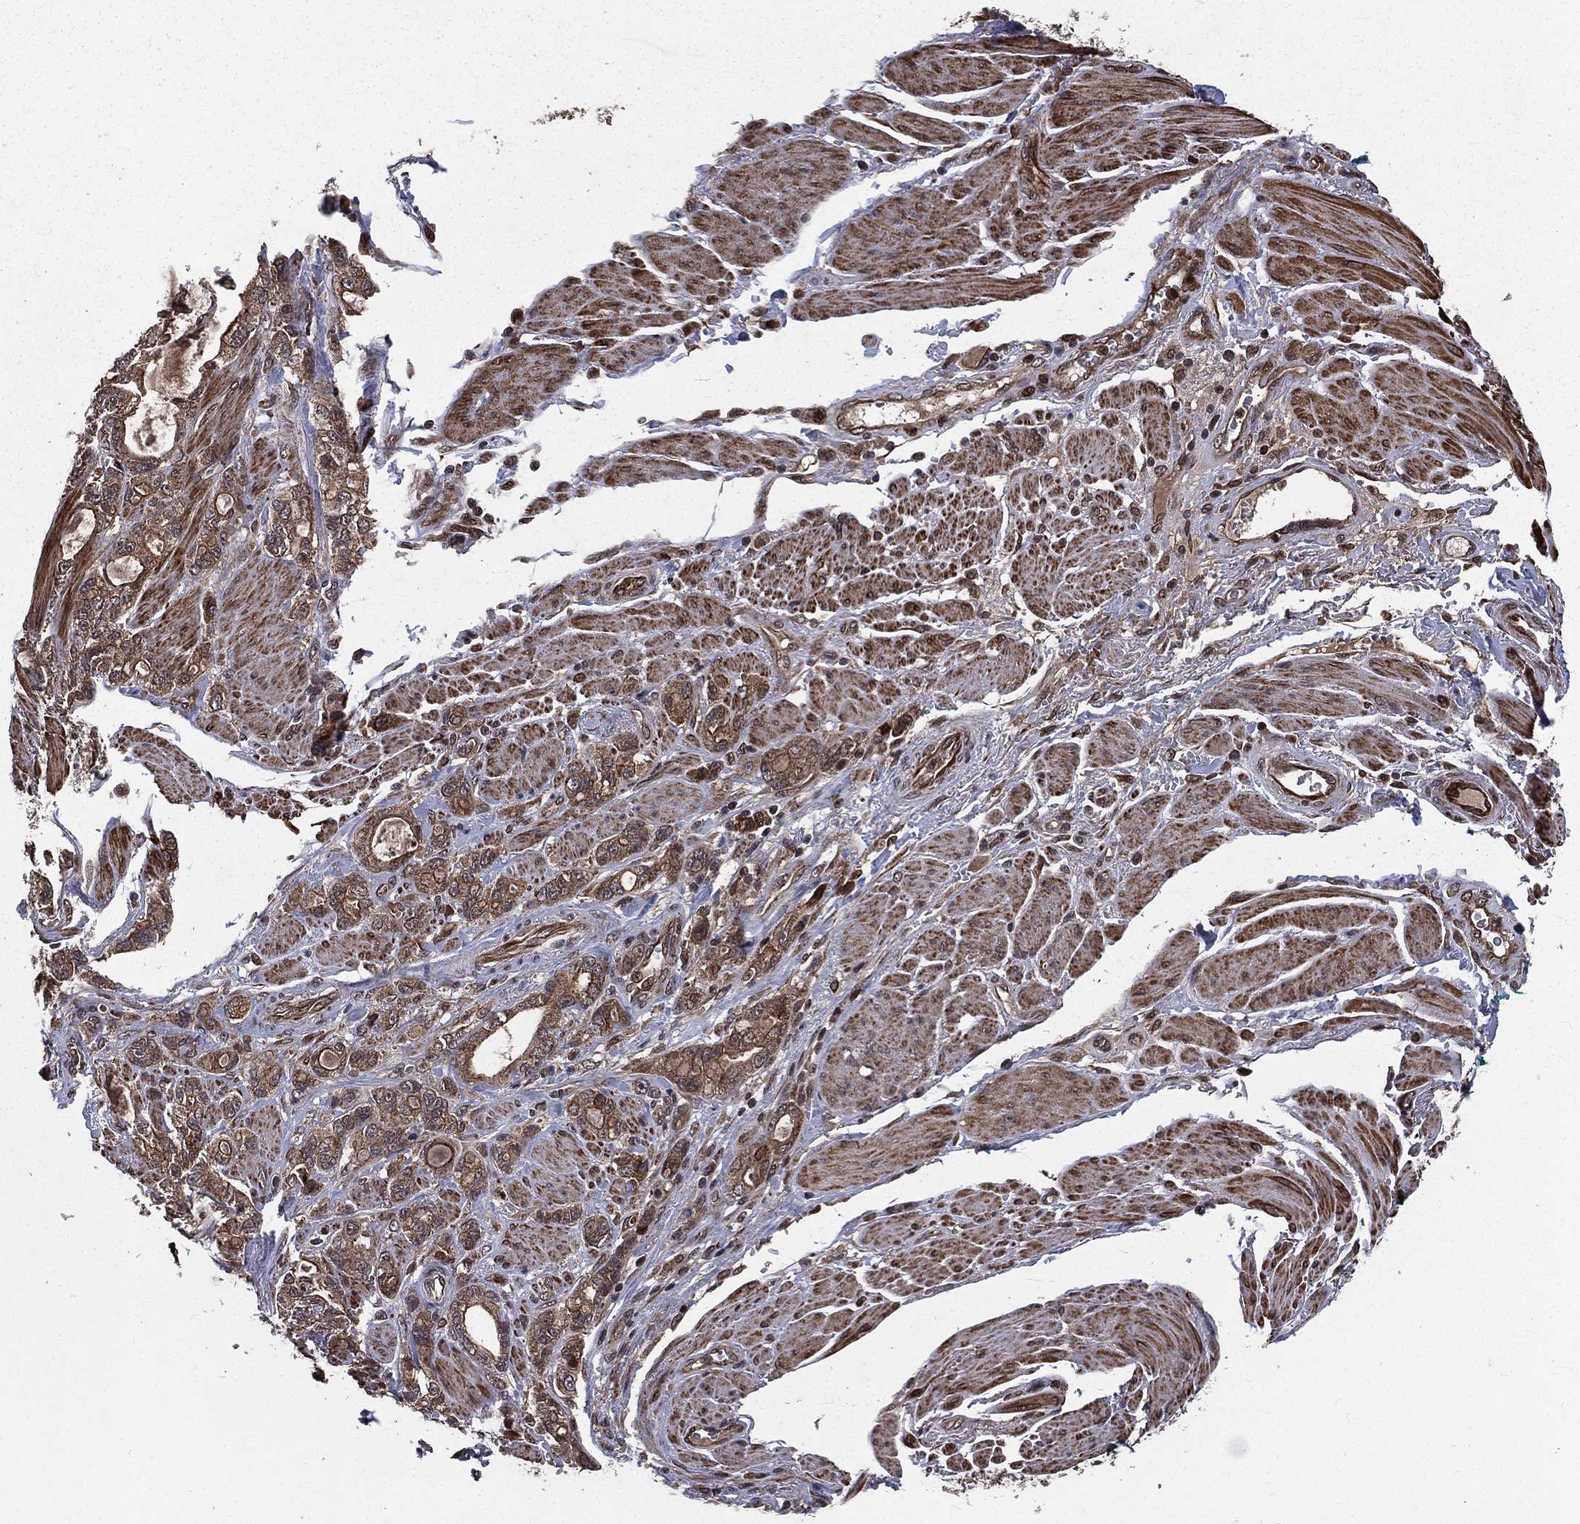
{"staining": {"intensity": "moderate", "quantity": "25%-75%", "location": "cytoplasmic/membranous"}, "tissue": "stomach cancer", "cell_type": "Tumor cells", "image_type": "cancer", "snomed": [{"axis": "morphology", "description": "Adenocarcinoma, NOS"}, {"axis": "topography", "description": "Stomach"}], "caption": "Immunohistochemistry staining of stomach cancer, which displays medium levels of moderate cytoplasmic/membranous positivity in about 25%-75% of tumor cells indicating moderate cytoplasmic/membranous protein staining. The staining was performed using DAB (3,3'-diaminobenzidine) (brown) for protein detection and nuclei were counterstained in hematoxylin (blue).", "gene": "LENG8", "patient": {"sex": "male", "age": 63}}